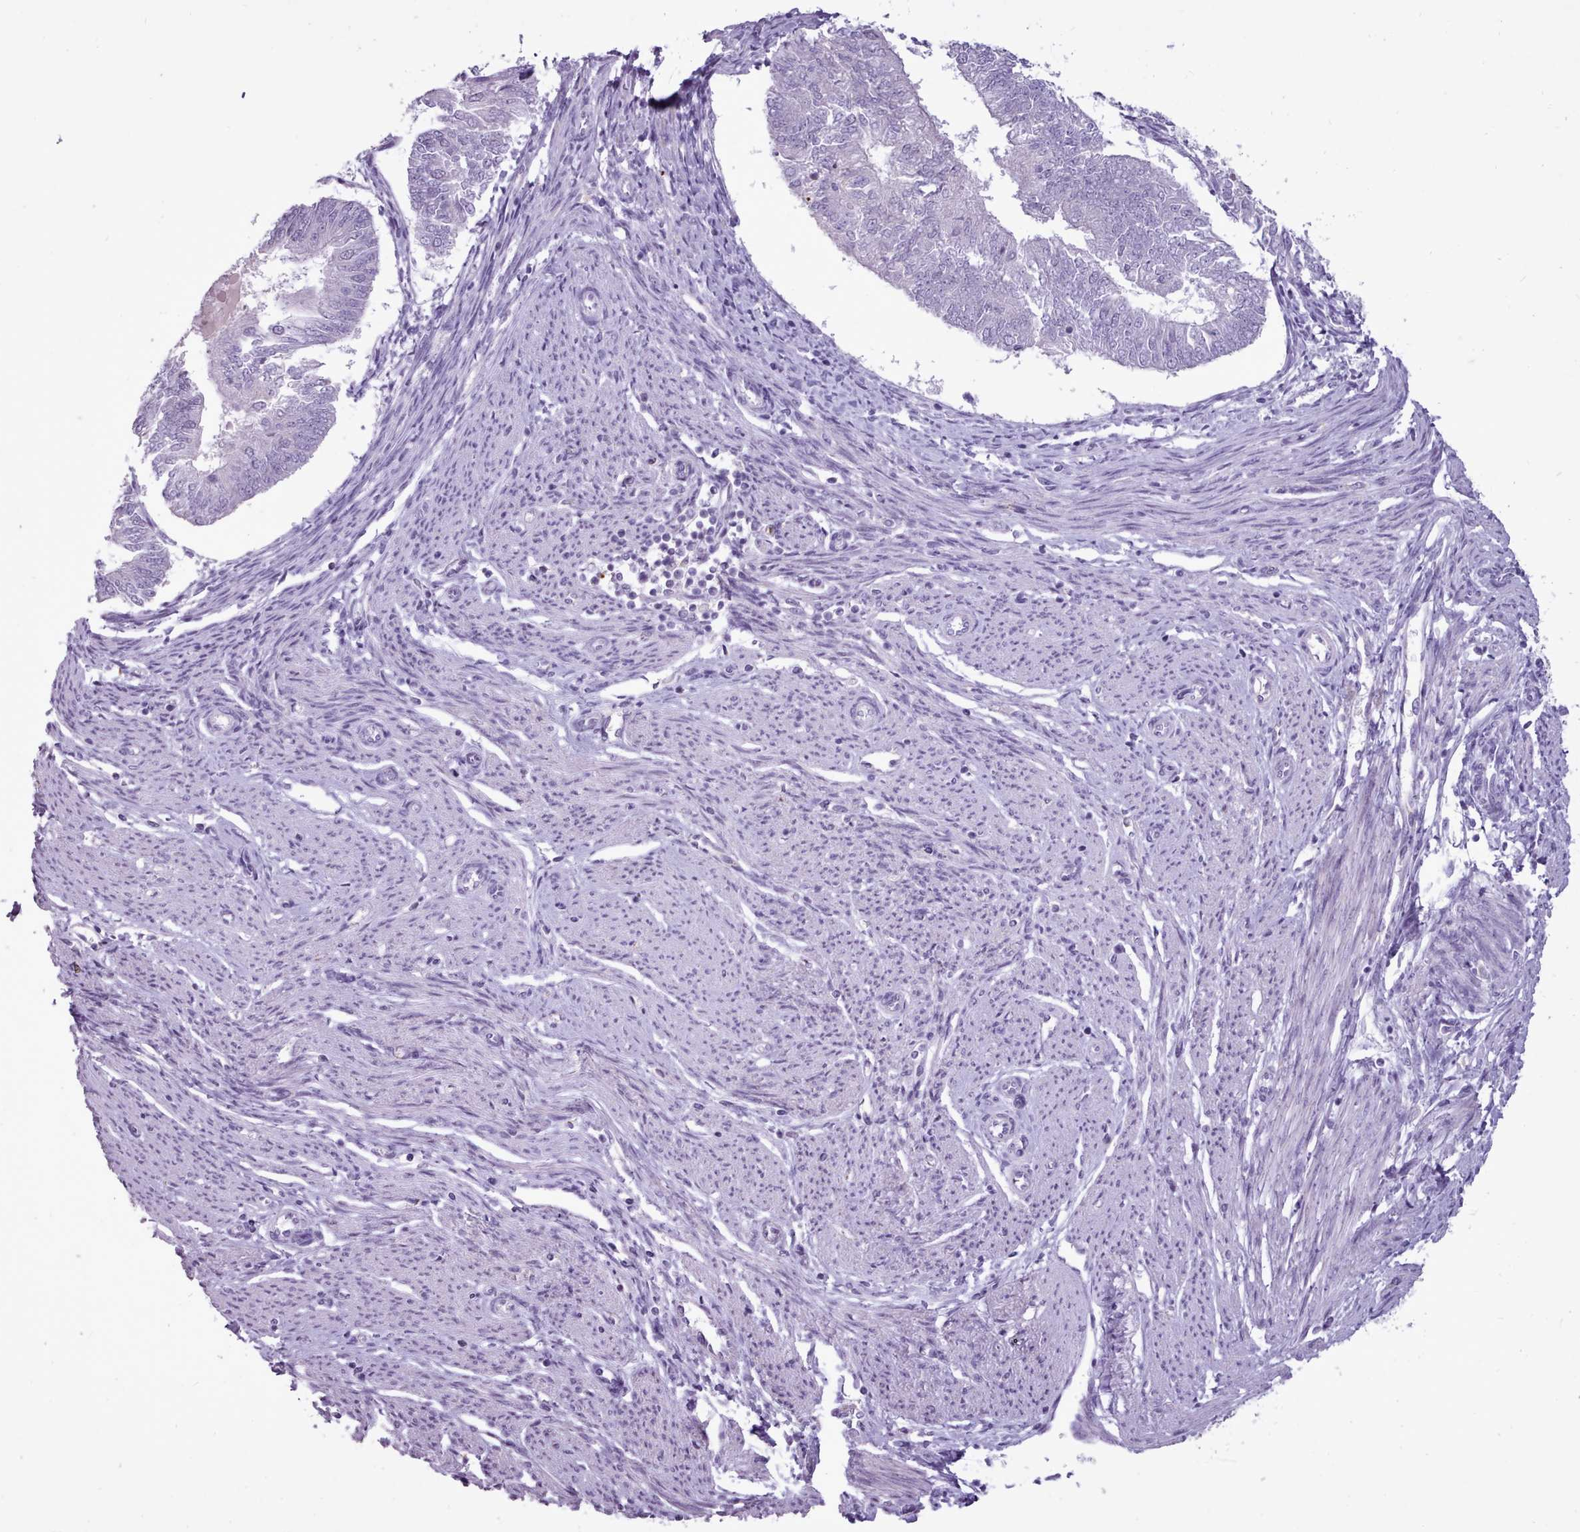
{"staining": {"intensity": "negative", "quantity": "none", "location": "none"}, "tissue": "endometrial cancer", "cell_type": "Tumor cells", "image_type": "cancer", "snomed": [{"axis": "morphology", "description": "Adenocarcinoma, NOS"}, {"axis": "topography", "description": "Endometrium"}], "caption": "A high-resolution photomicrograph shows immunohistochemistry staining of adenocarcinoma (endometrial), which exhibits no significant expression in tumor cells.", "gene": "ATRAID", "patient": {"sex": "female", "age": 58}}